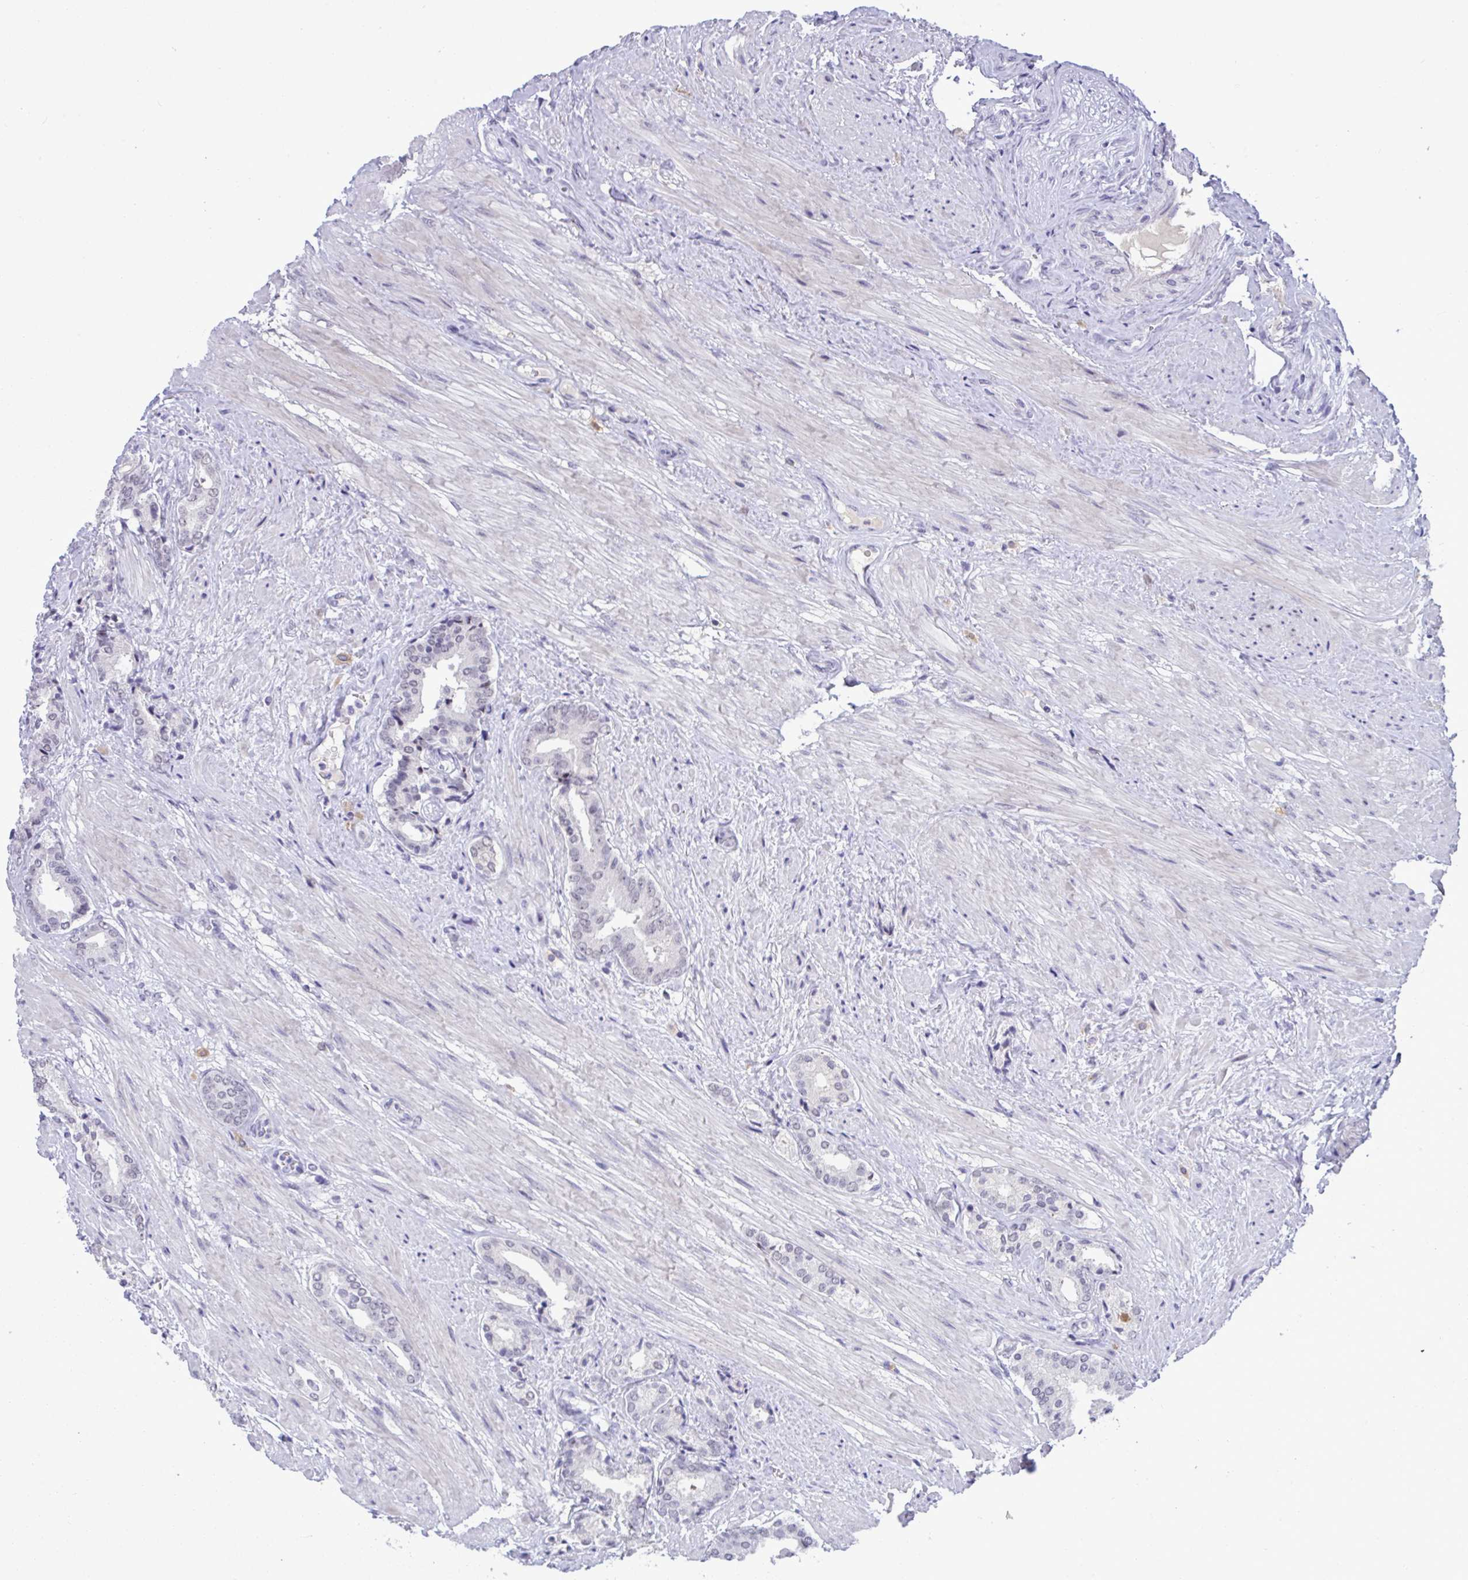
{"staining": {"intensity": "negative", "quantity": "none", "location": "none"}, "tissue": "prostate cancer", "cell_type": "Tumor cells", "image_type": "cancer", "snomed": [{"axis": "morphology", "description": "Adenocarcinoma, High grade"}, {"axis": "topography", "description": "Prostate"}], "caption": "The immunohistochemistry (IHC) photomicrograph has no significant positivity in tumor cells of prostate cancer (adenocarcinoma (high-grade)) tissue.", "gene": "YBX2", "patient": {"sex": "male", "age": 56}}